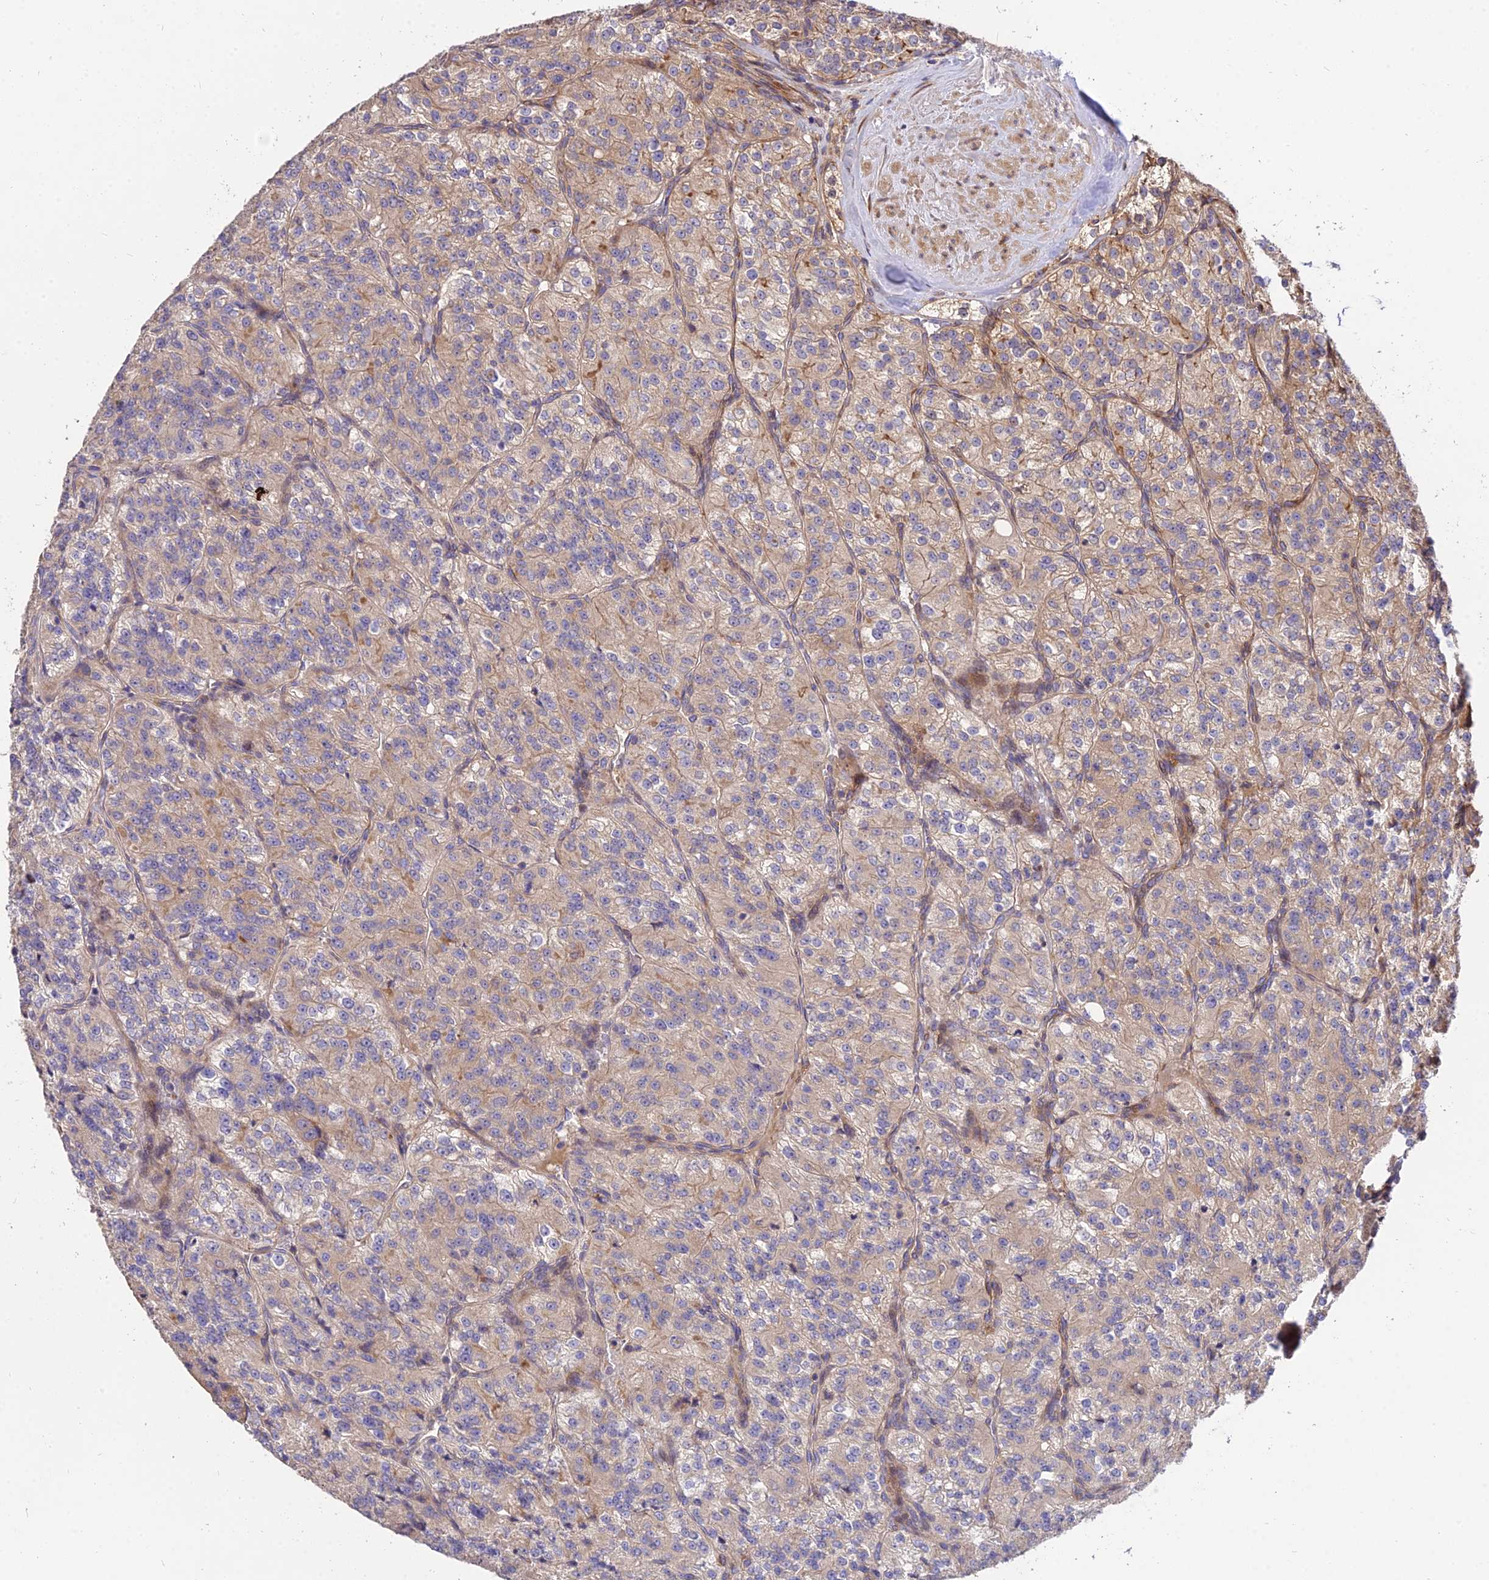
{"staining": {"intensity": "moderate", "quantity": ">75%", "location": "cytoplasmic/membranous"}, "tissue": "renal cancer", "cell_type": "Tumor cells", "image_type": "cancer", "snomed": [{"axis": "morphology", "description": "Adenocarcinoma, NOS"}, {"axis": "topography", "description": "Kidney"}], "caption": "A high-resolution micrograph shows immunohistochemistry (IHC) staining of renal cancer, which exhibits moderate cytoplasmic/membranous expression in approximately >75% of tumor cells.", "gene": "ROCK1", "patient": {"sex": "female", "age": 63}}